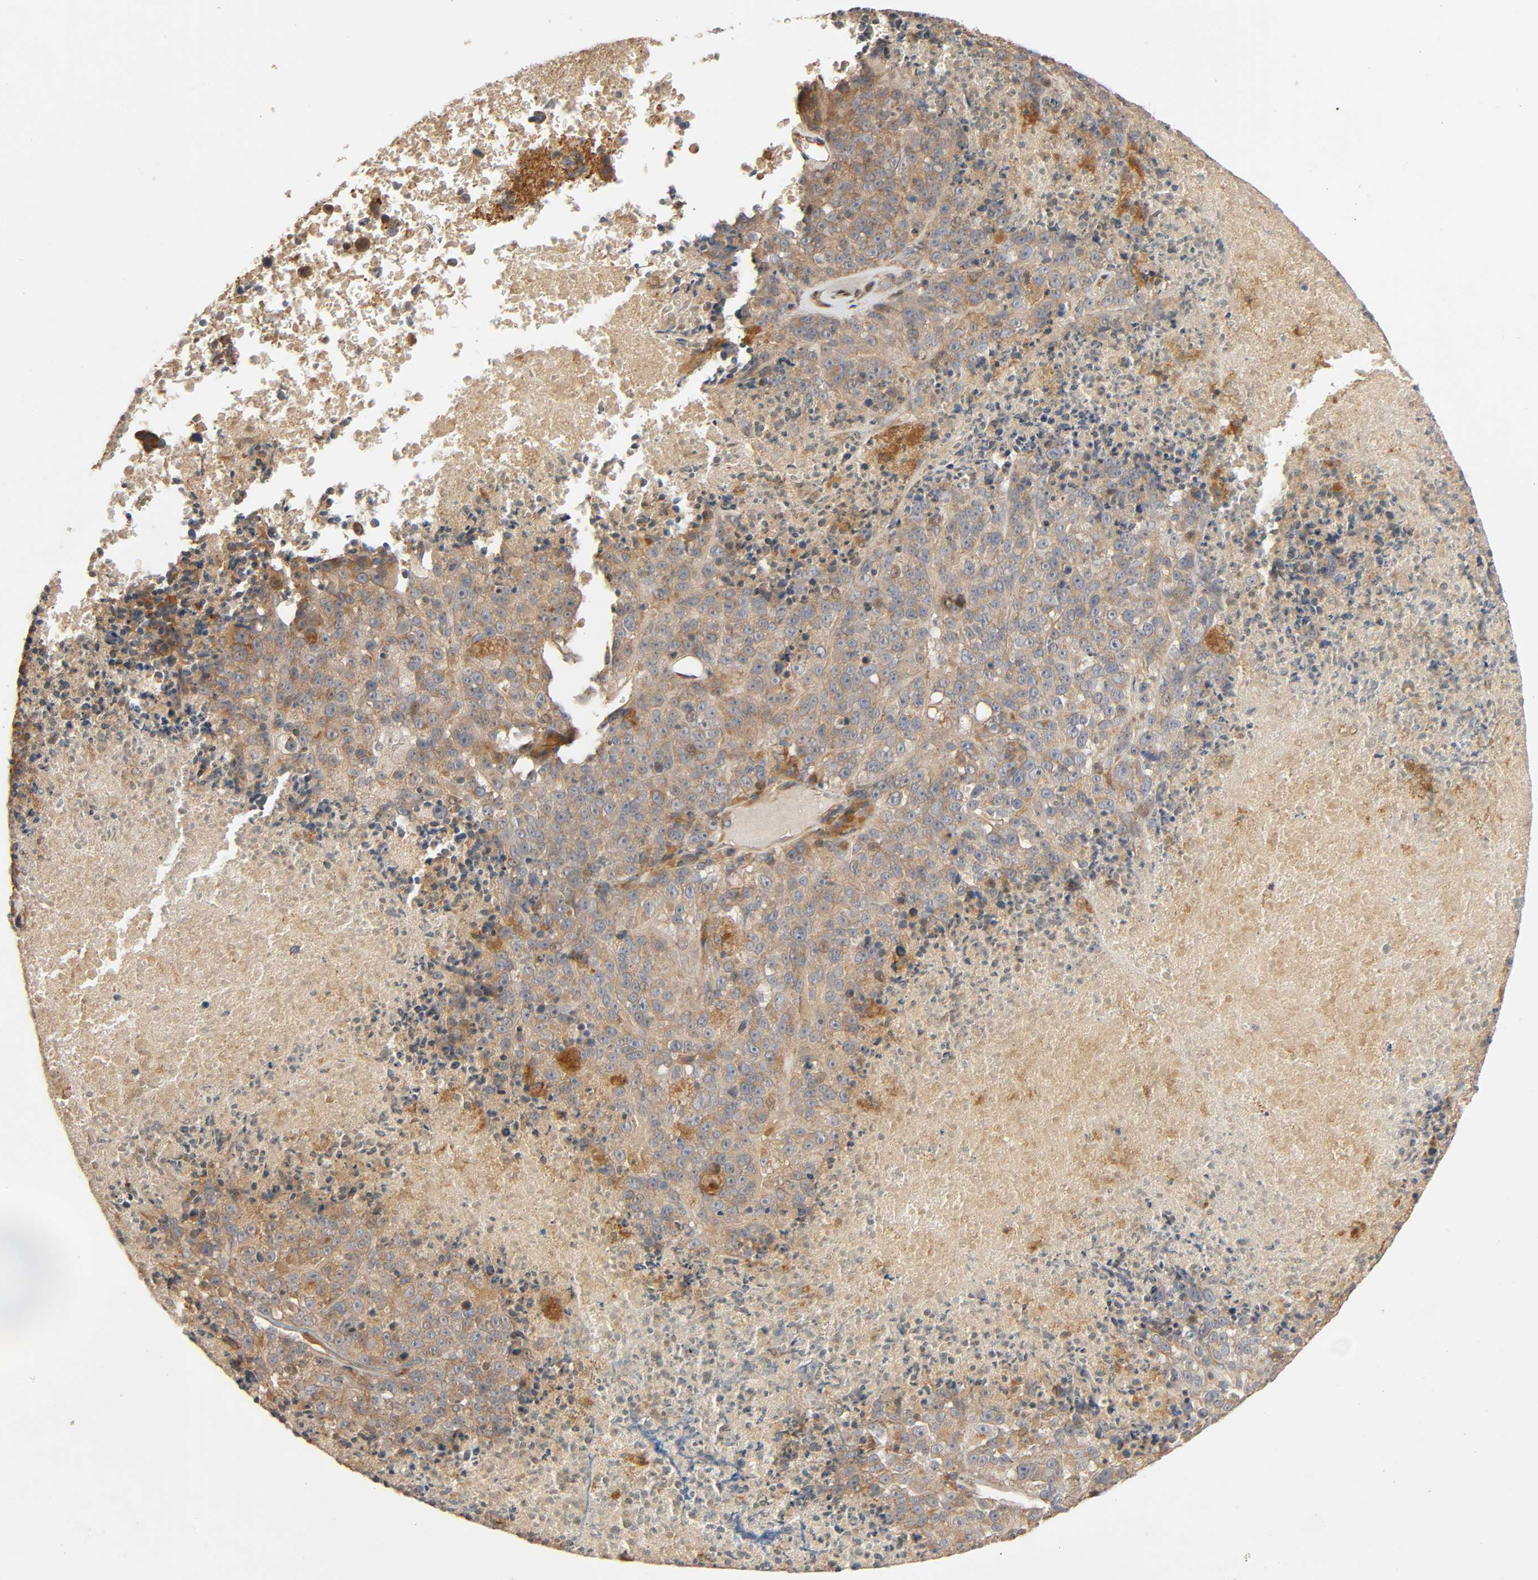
{"staining": {"intensity": "weak", "quantity": ">75%", "location": "cytoplasmic/membranous"}, "tissue": "melanoma", "cell_type": "Tumor cells", "image_type": "cancer", "snomed": [{"axis": "morphology", "description": "Malignant melanoma, Metastatic site"}, {"axis": "topography", "description": "Cerebral cortex"}], "caption": "Malignant melanoma (metastatic site) stained with a brown dye demonstrates weak cytoplasmic/membranous positive expression in approximately >75% of tumor cells.", "gene": "SGSM1", "patient": {"sex": "female", "age": 52}}